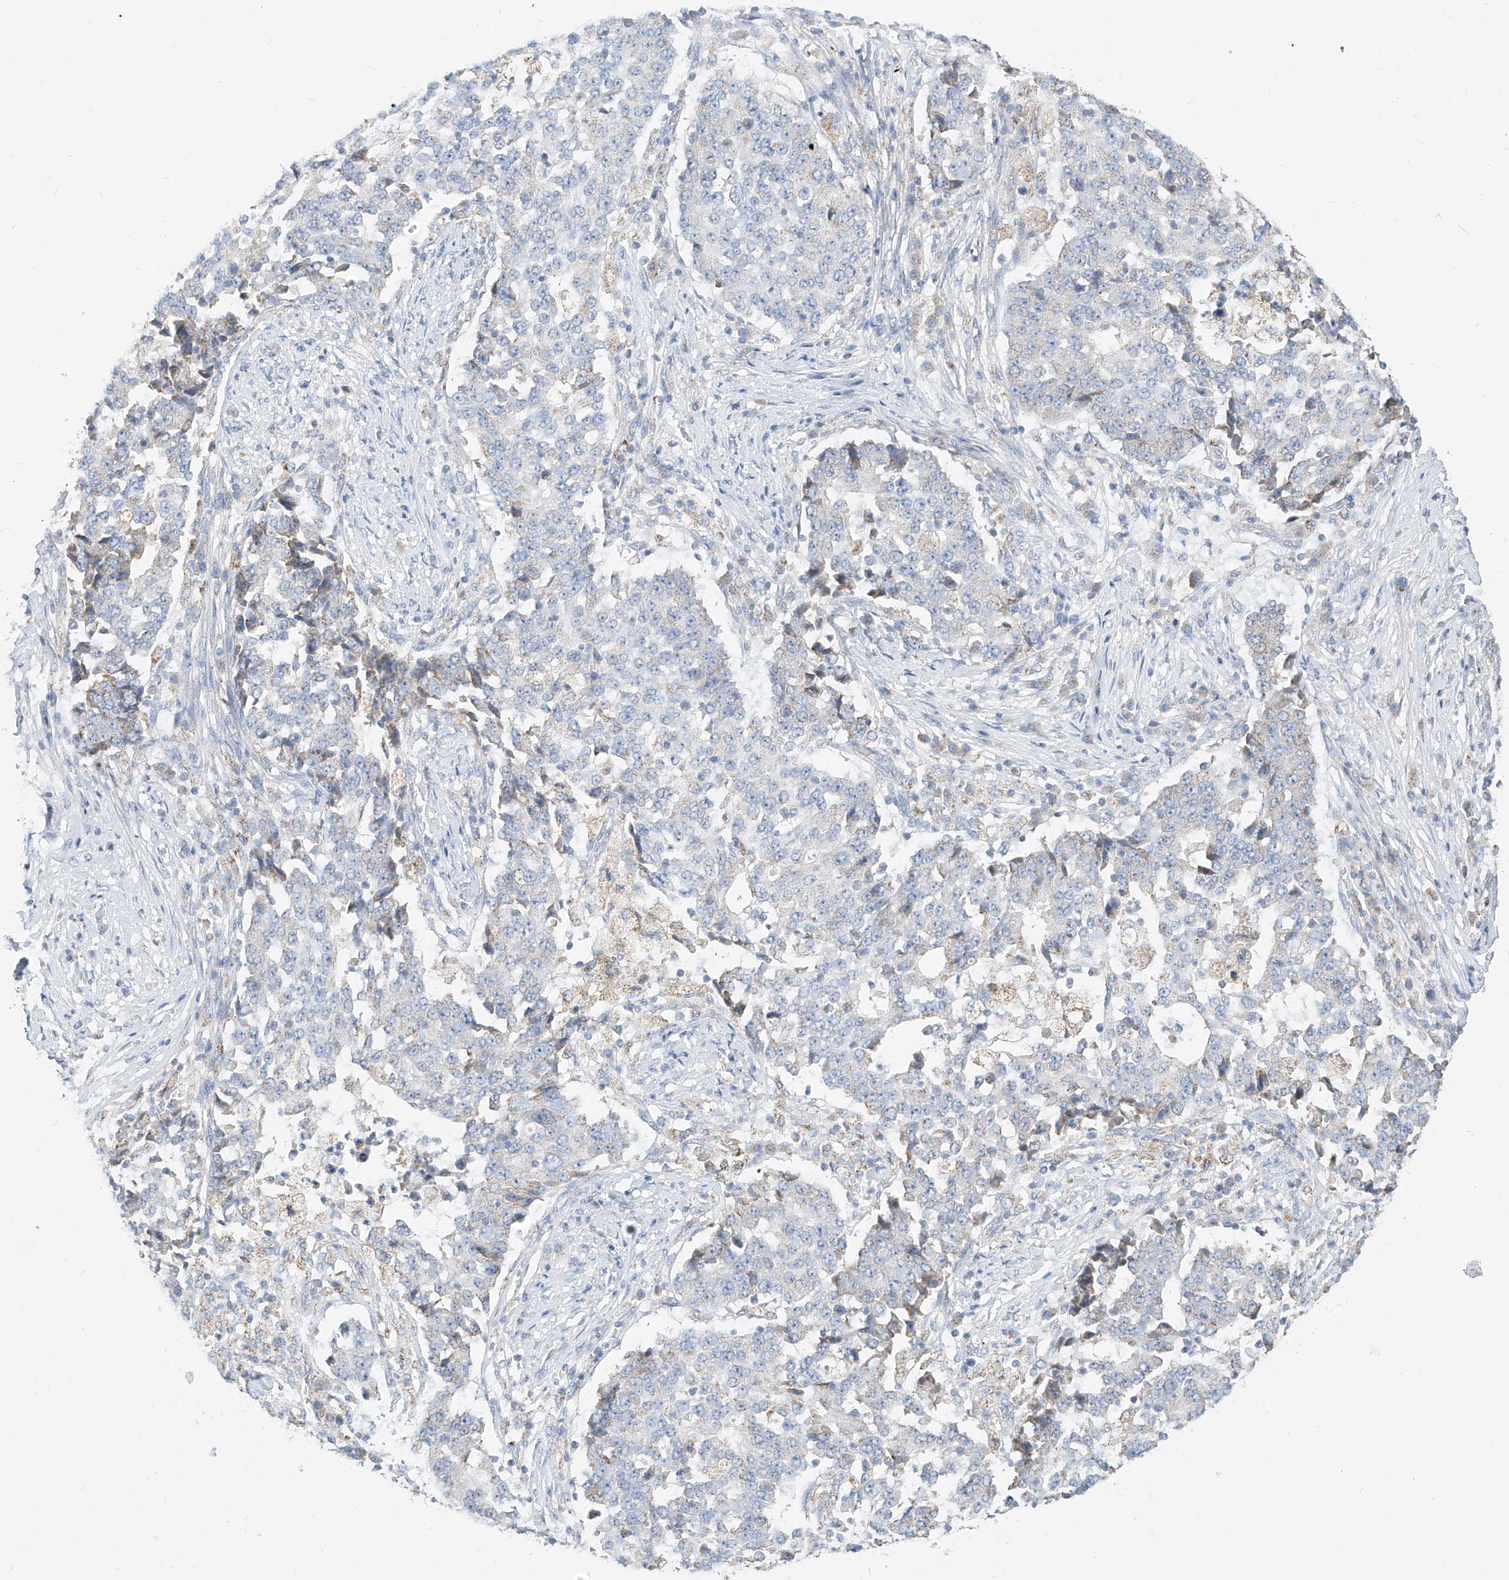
{"staining": {"intensity": "weak", "quantity": "<25%", "location": "cytoplasmic/membranous"}, "tissue": "stomach cancer", "cell_type": "Tumor cells", "image_type": "cancer", "snomed": [{"axis": "morphology", "description": "Adenocarcinoma, NOS"}, {"axis": "topography", "description": "Stomach"}], "caption": "Human stomach cancer (adenocarcinoma) stained for a protein using IHC displays no staining in tumor cells.", "gene": "RASA2", "patient": {"sex": "male", "age": 59}}